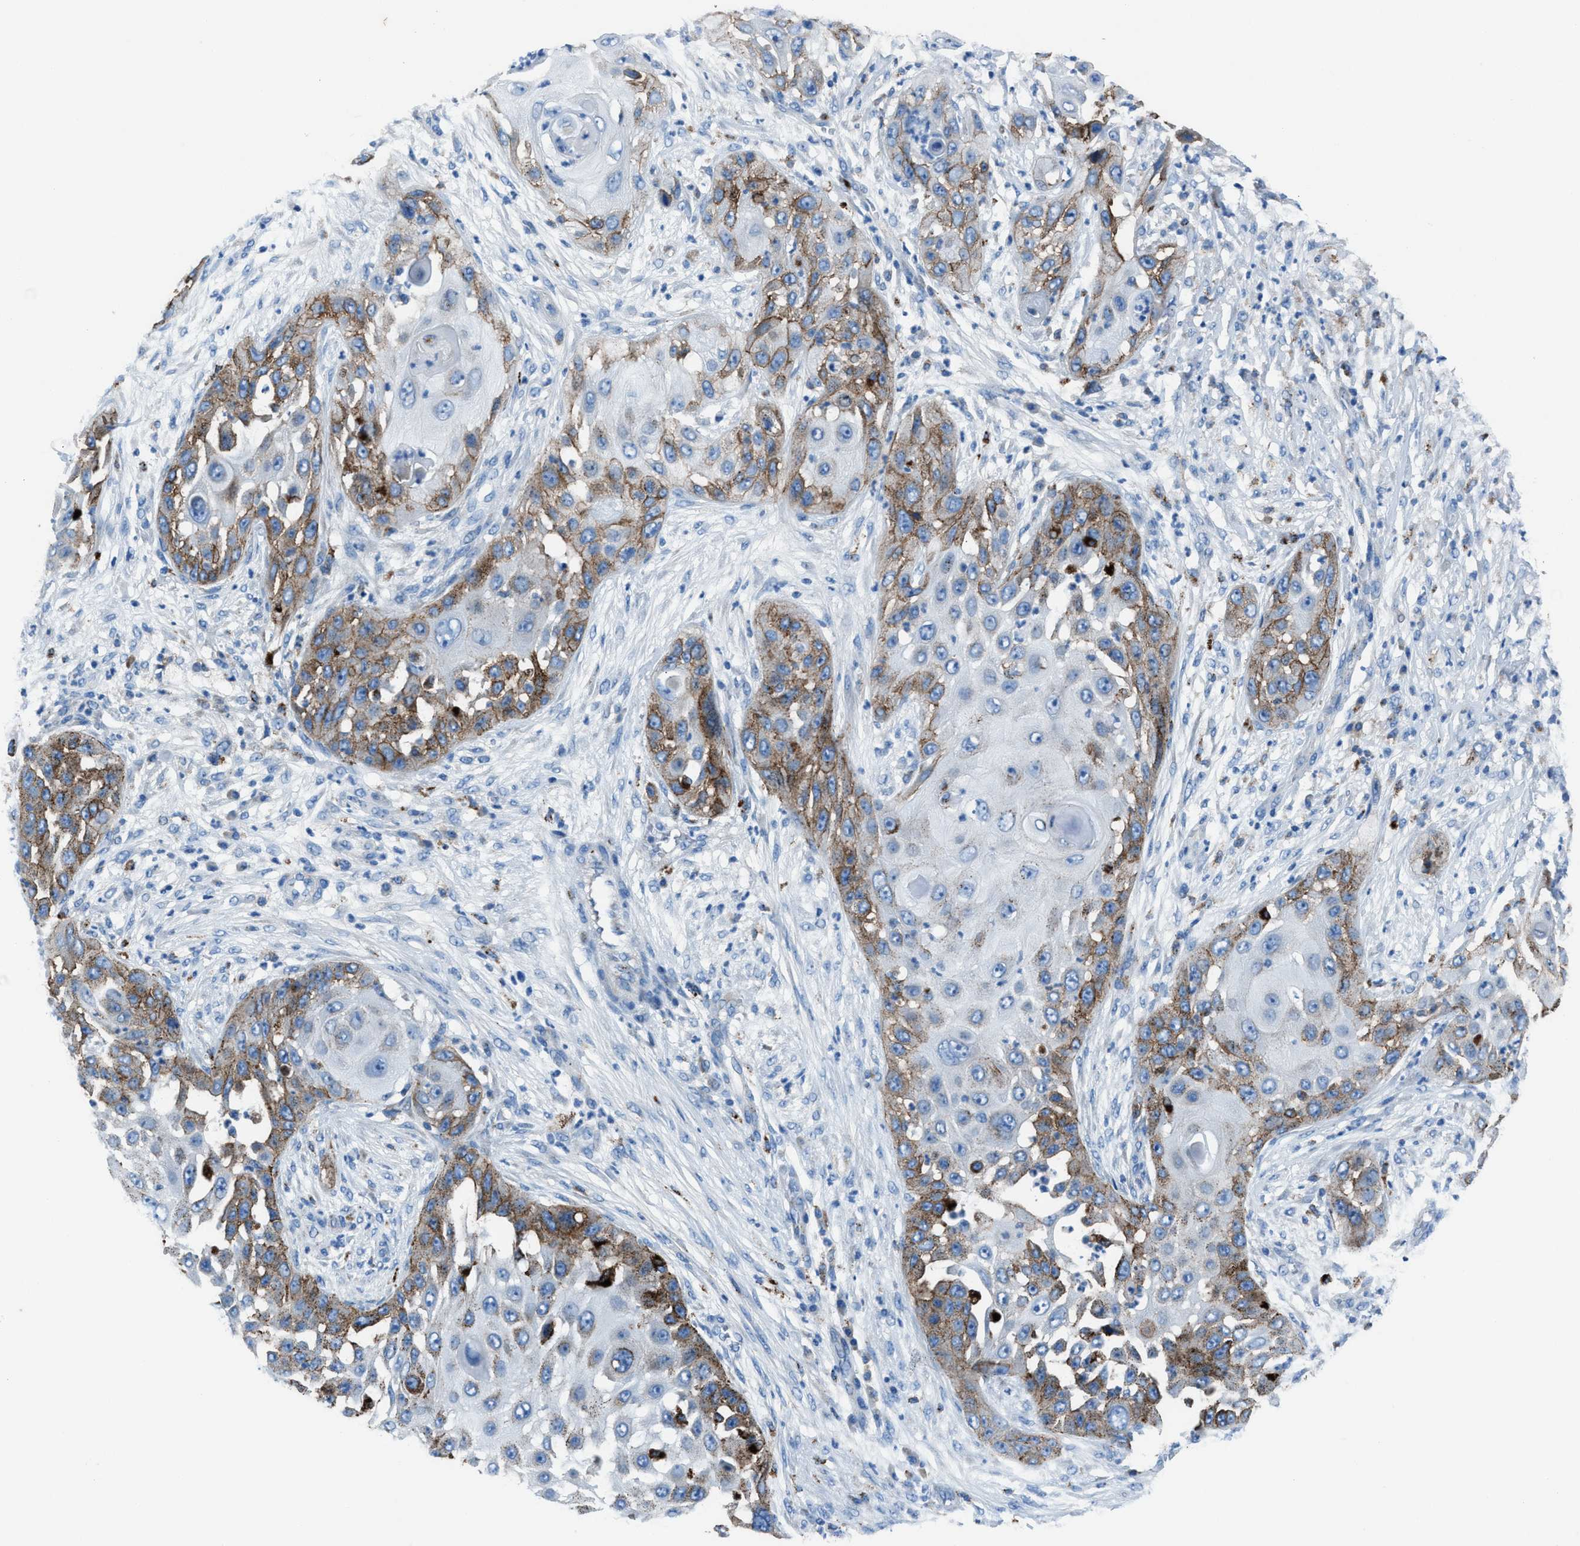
{"staining": {"intensity": "strong", "quantity": "25%-75%", "location": "cytoplasmic/membranous"}, "tissue": "skin cancer", "cell_type": "Tumor cells", "image_type": "cancer", "snomed": [{"axis": "morphology", "description": "Squamous cell carcinoma, NOS"}, {"axis": "topography", "description": "Skin"}], "caption": "Squamous cell carcinoma (skin) stained with DAB IHC shows high levels of strong cytoplasmic/membranous positivity in about 25%-75% of tumor cells.", "gene": "CD1B", "patient": {"sex": "female", "age": 44}}